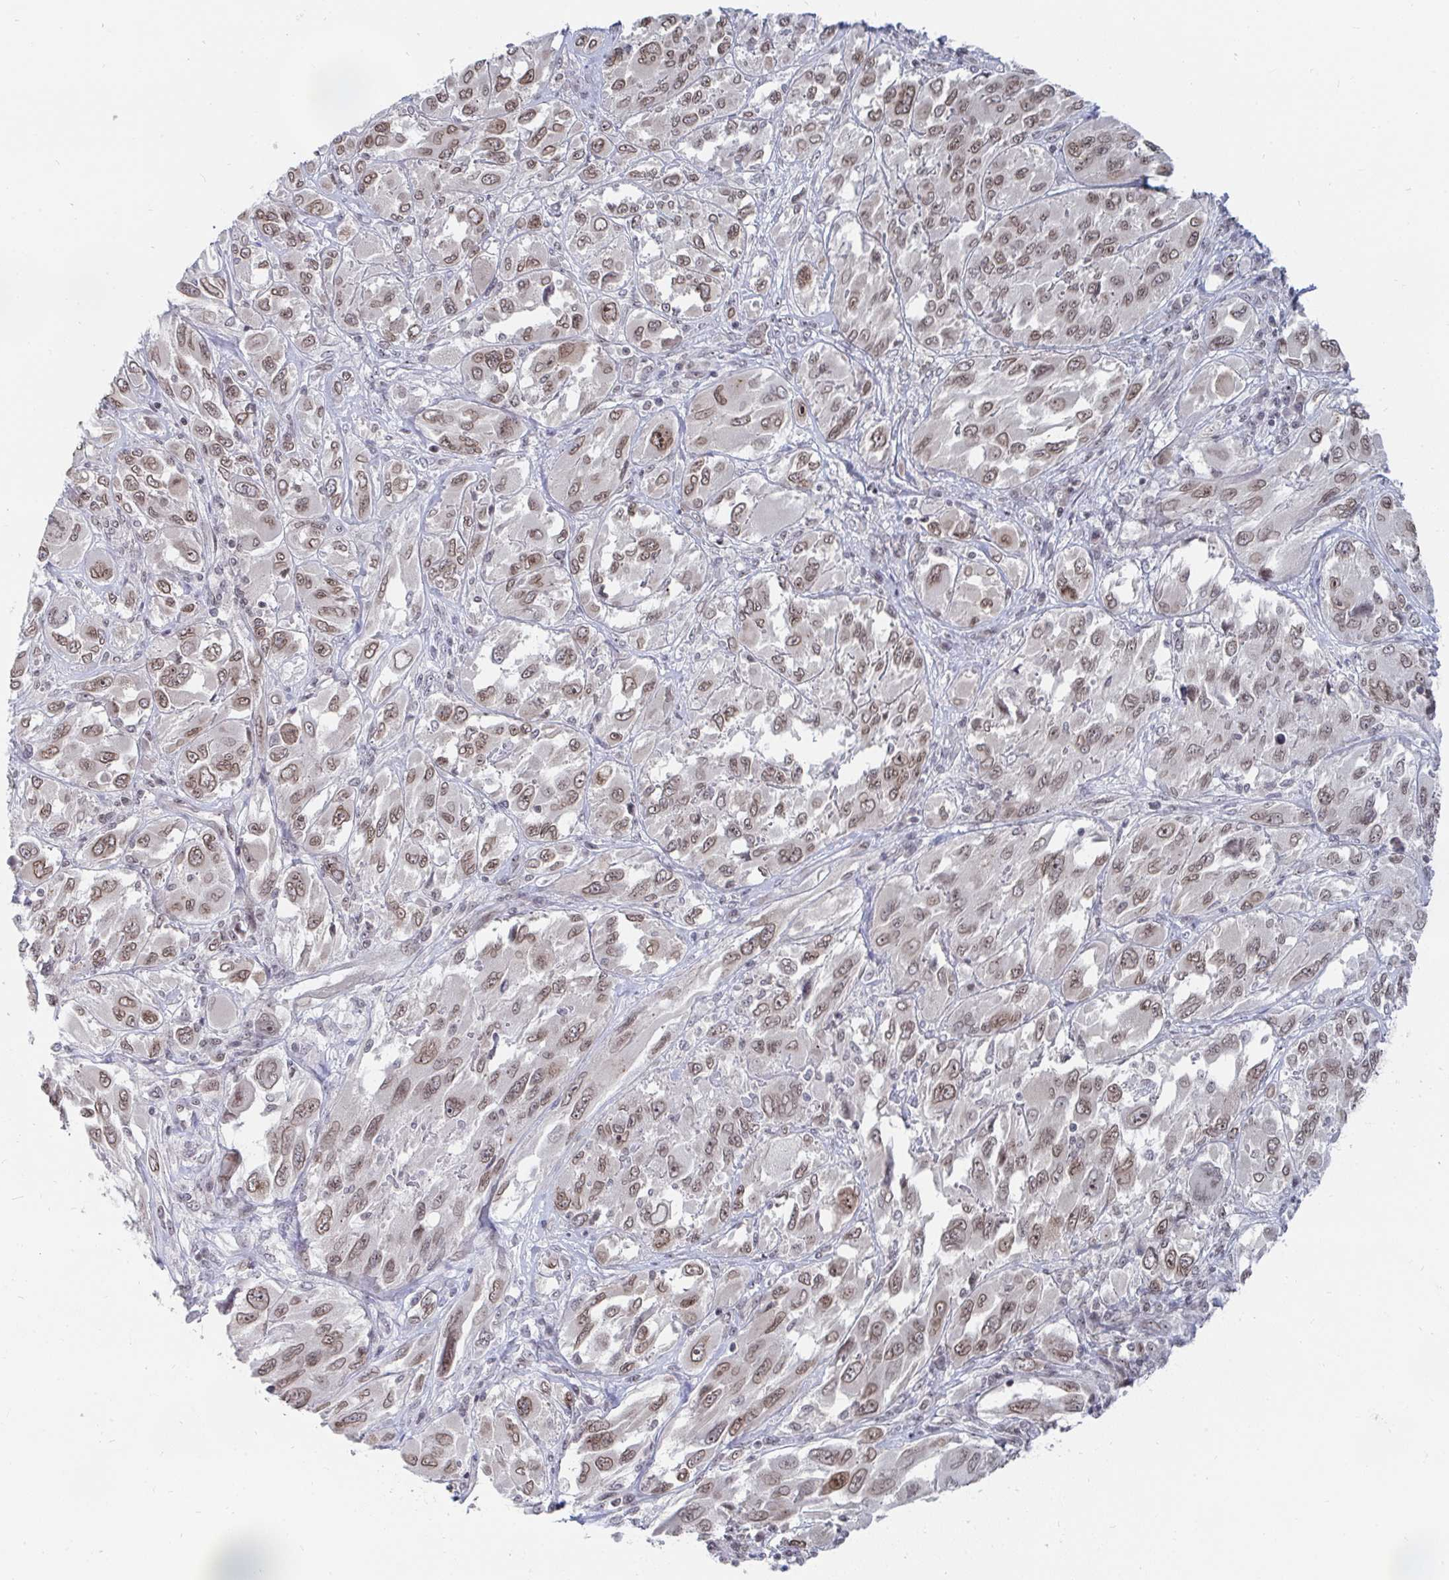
{"staining": {"intensity": "moderate", "quantity": ">75%", "location": "nuclear"}, "tissue": "melanoma", "cell_type": "Tumor cells", "image_type": "cancer", "snomed": [{"axis": "morphology", "description": "Malignant melanoma, NOS"}, {"axis": "topography", "description": "Skin"}], "caption": "Immunohistochemical staining of melanoma exhibits moderate nuclear protein positivity in approximately >75% of tumor cells.", "gene": "TRIP12", "patient": {"sex": "female", "age": 91}}